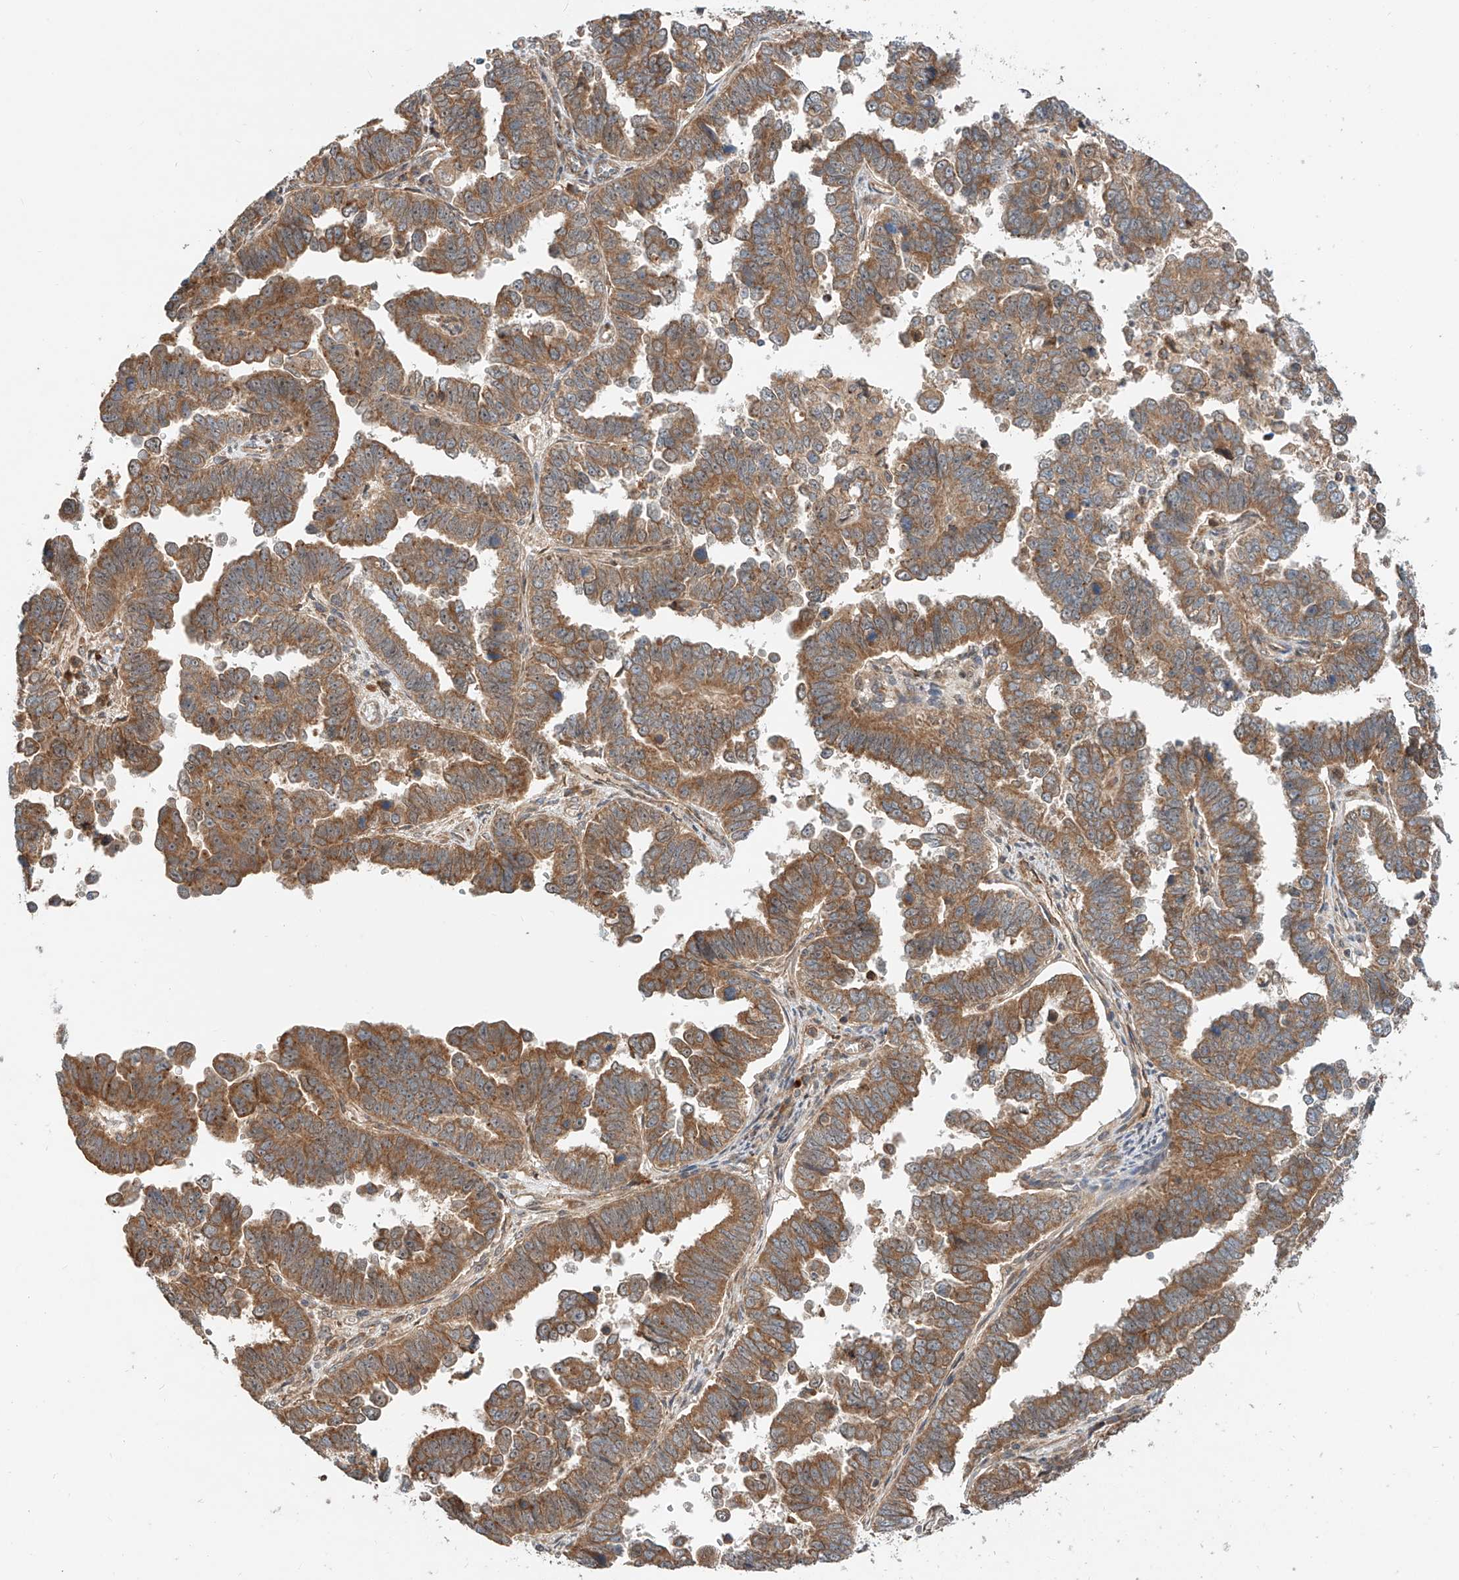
{"staining": {"intensity": "strong", "quantity": ">75%", "location": "cytoplasmic/membranous"}, "tissue": "endometrial cancer", "cell_type": "Tumor cells", "image_type": "cancer", "snomed": [{"axis": "morphology", "description": "Adenocarcinoma, NOS"}, {"axis": "topography", "description": "Endometrium"}], "caption": "A high-resolution histopathology image shows IHC staining of endometrial adenocarcinoma, which displays strong cytoplasmic/membranous staining in approximately >75% of tumor cells. (IHC, brightfield microscopy, high magnification).", "gene": "CPAMD8", "patient": {"sex": "female", "age": 75}}